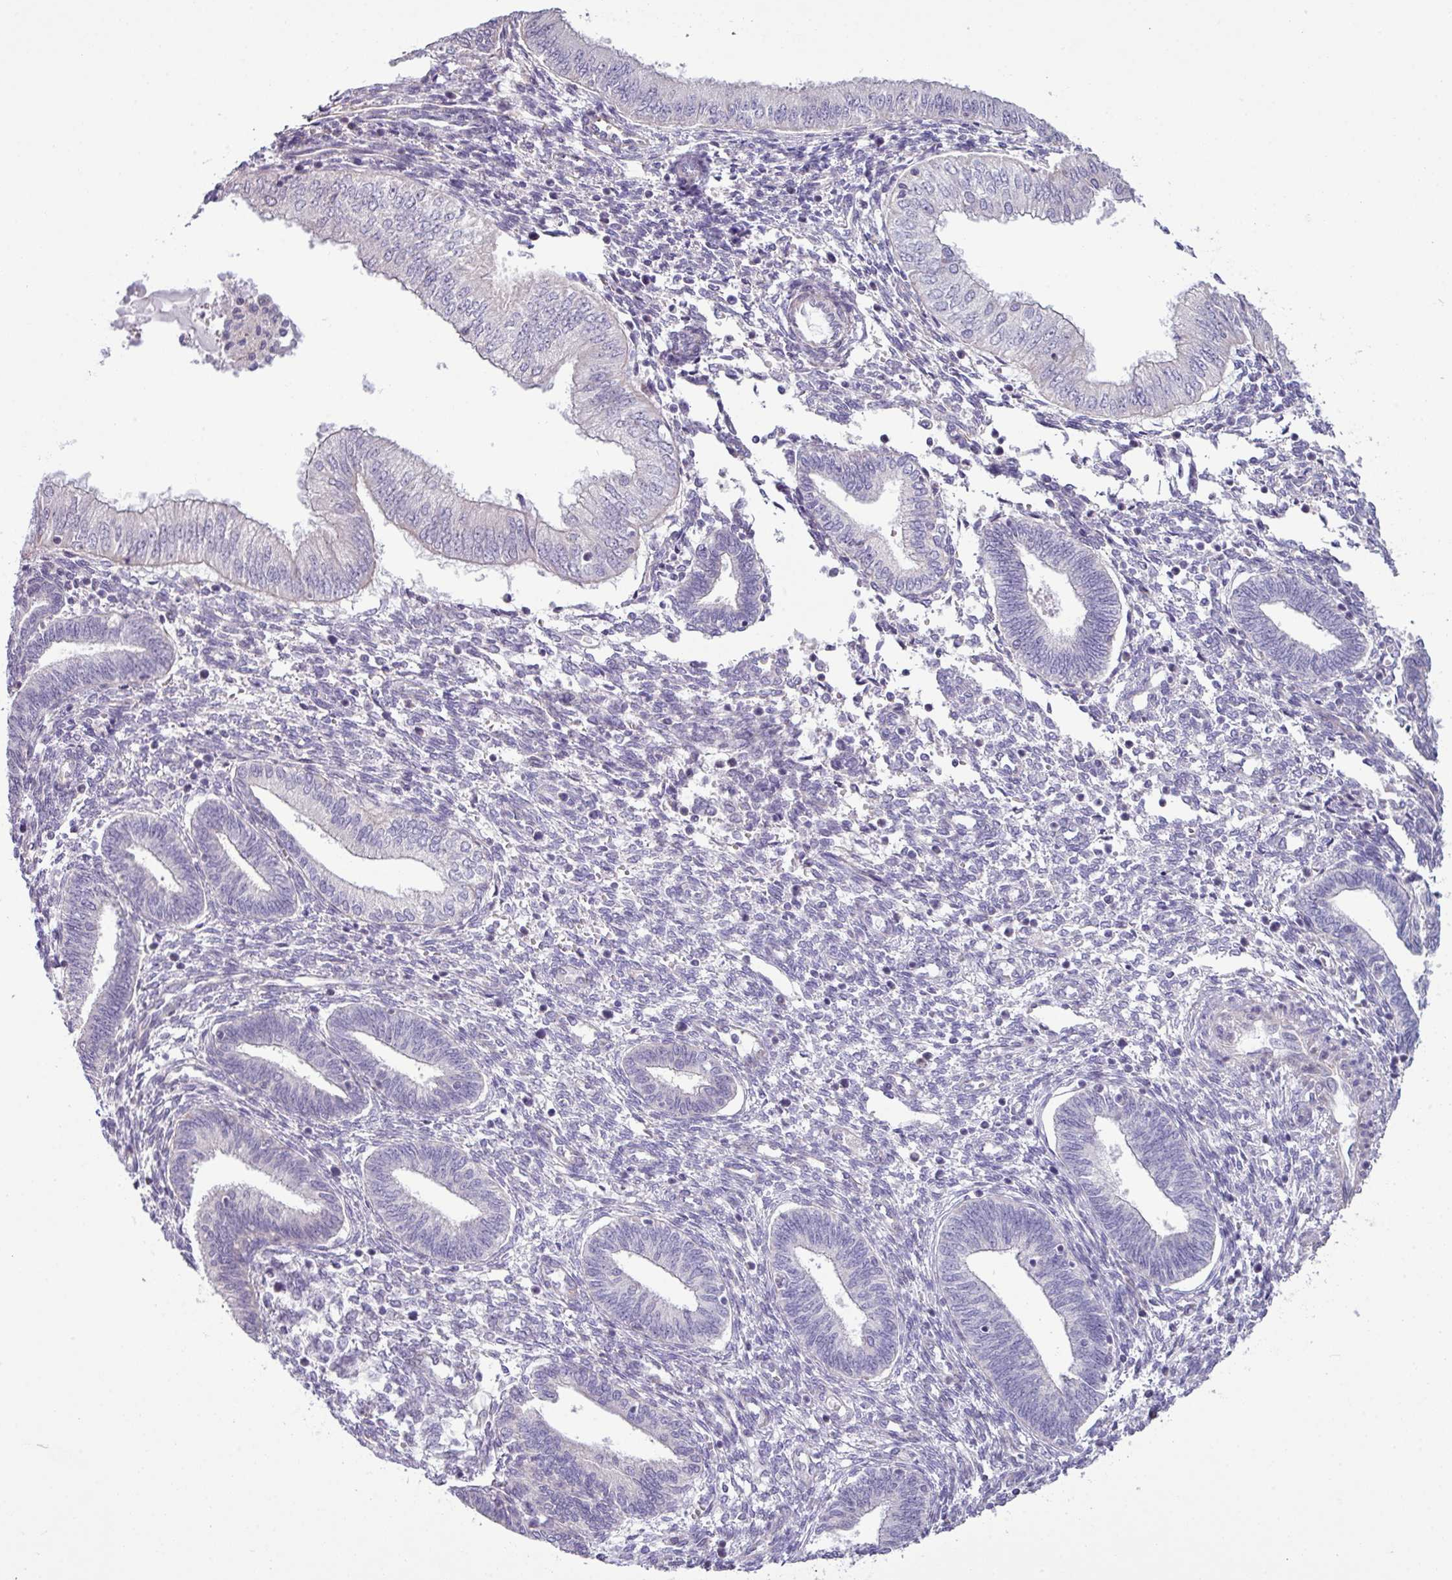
{"staining": {"intensity": "negative", "quantity": "none", "location": "none"}, "tissue": "endometrial cancer", "cell_type": "Tumor cells", "image_type": "cancer", "snomed": [{"axis": "morphology", "description": "Normal tissue, NOS"}, {"axis": "morphology", "description": "Adenocarcinoma, NOS"}, {"axis": "topography", "description": "Endometrium"}], "caption": "Immunohistochemical staining of endometrial cancer demonstrates no significant expression in tumor cells.", "gene": "IRGC", "patient": {"sex": "female", "age": 53}}